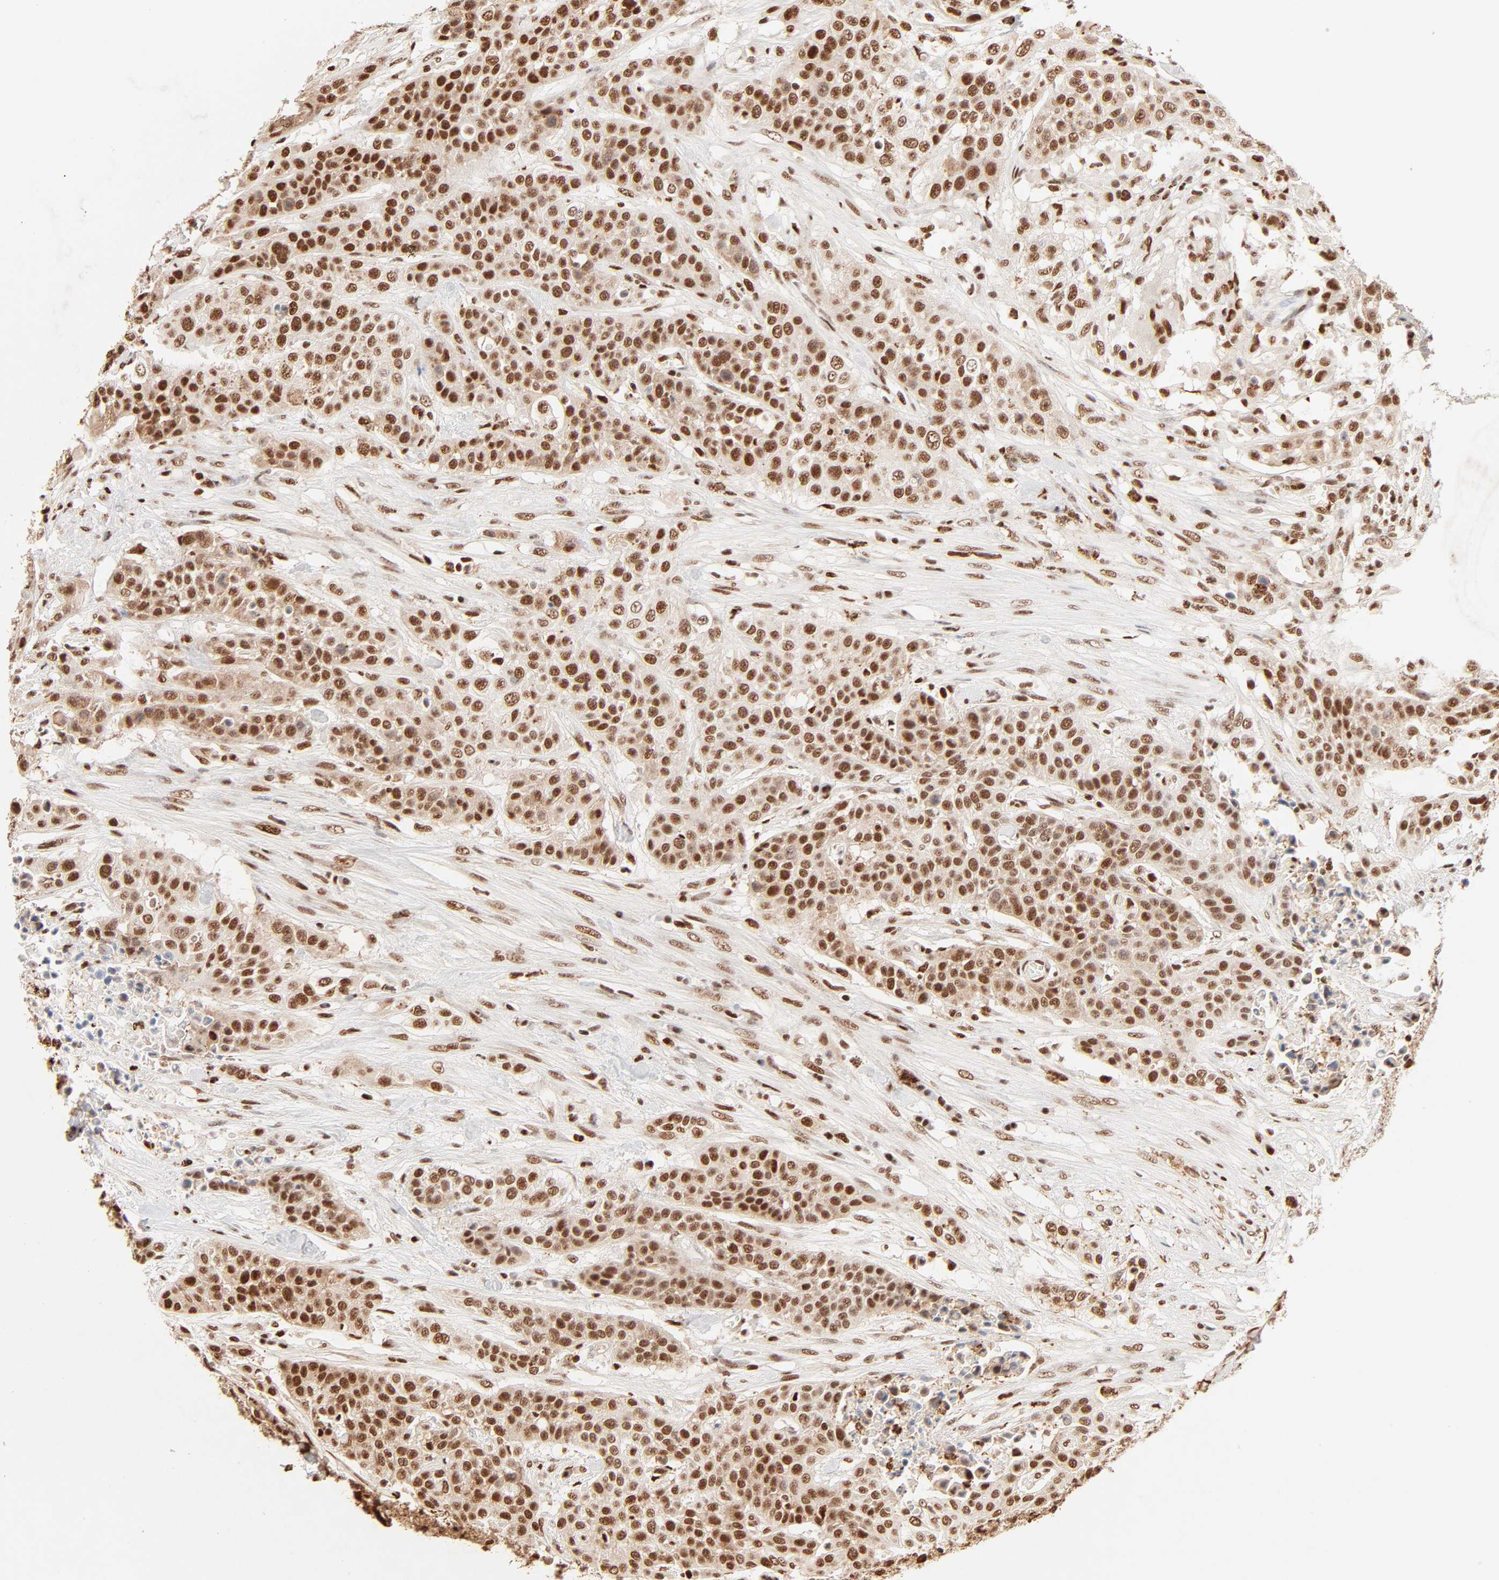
{"staining": {"intensity": "moderate", "quantity": ">75%", "location": "cytoplasmic/membranous,nuclear"}, "tissue": "urothelial cancer", "cell_type": "Tumor cells", "image_type": "cancer", "snomed": [{"axis": "morphology", "description": "Urothelial carcinoma, High grade"}, {"axis": "topography", "description": "Urinary bladder"}], "caption": "The immunohistochemical stain shows moderate cytoplasmic/membranous and nuclear expression in tumor cells of urothelial cancer tissue. Using DAB (brown) and hematoxylin (blue) stains, captured at high magnification using brightfield microscopy.", "gene": "FAM50A", "patient": {"sex": "male", "age": 74}}